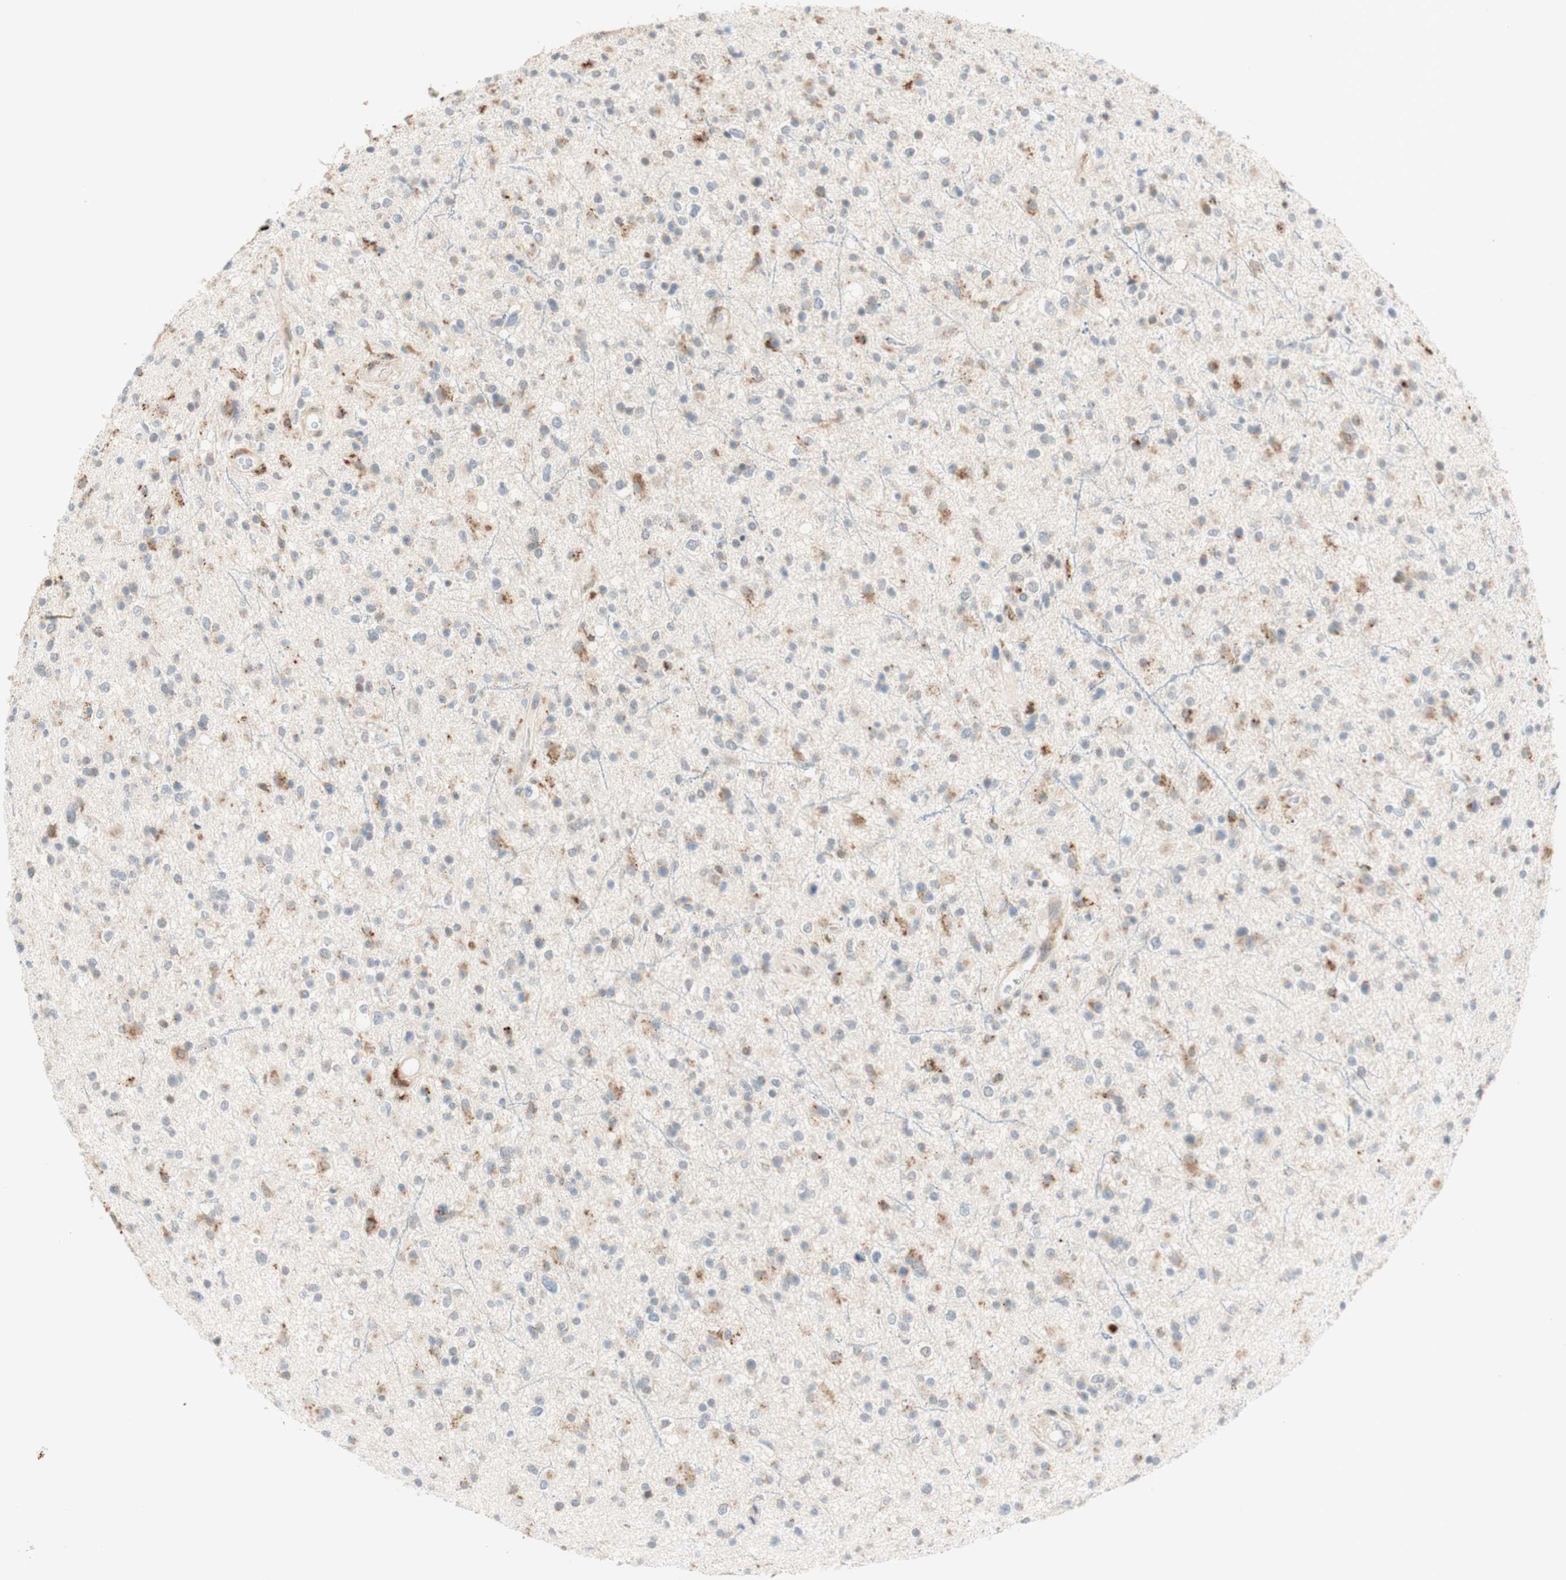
{"staining": {"intensity": "moderate", "quantity": "<25%", "location": "cytoplasmic/membranous"}, "tissue": "glioma", "cell_type": "Tumor cells", "image_type": "cancer", "snomed": [{"axis": "morphology", "description": "Glioma, malignant, High grade"}, {"axis": "topography", "description": "Brain"}], "caption": "Glioma stained with a protein marker exhibits moderate staining in tumor cells.", "gene": "GAPT", "patient": {"sex": "male", "age": 33}}